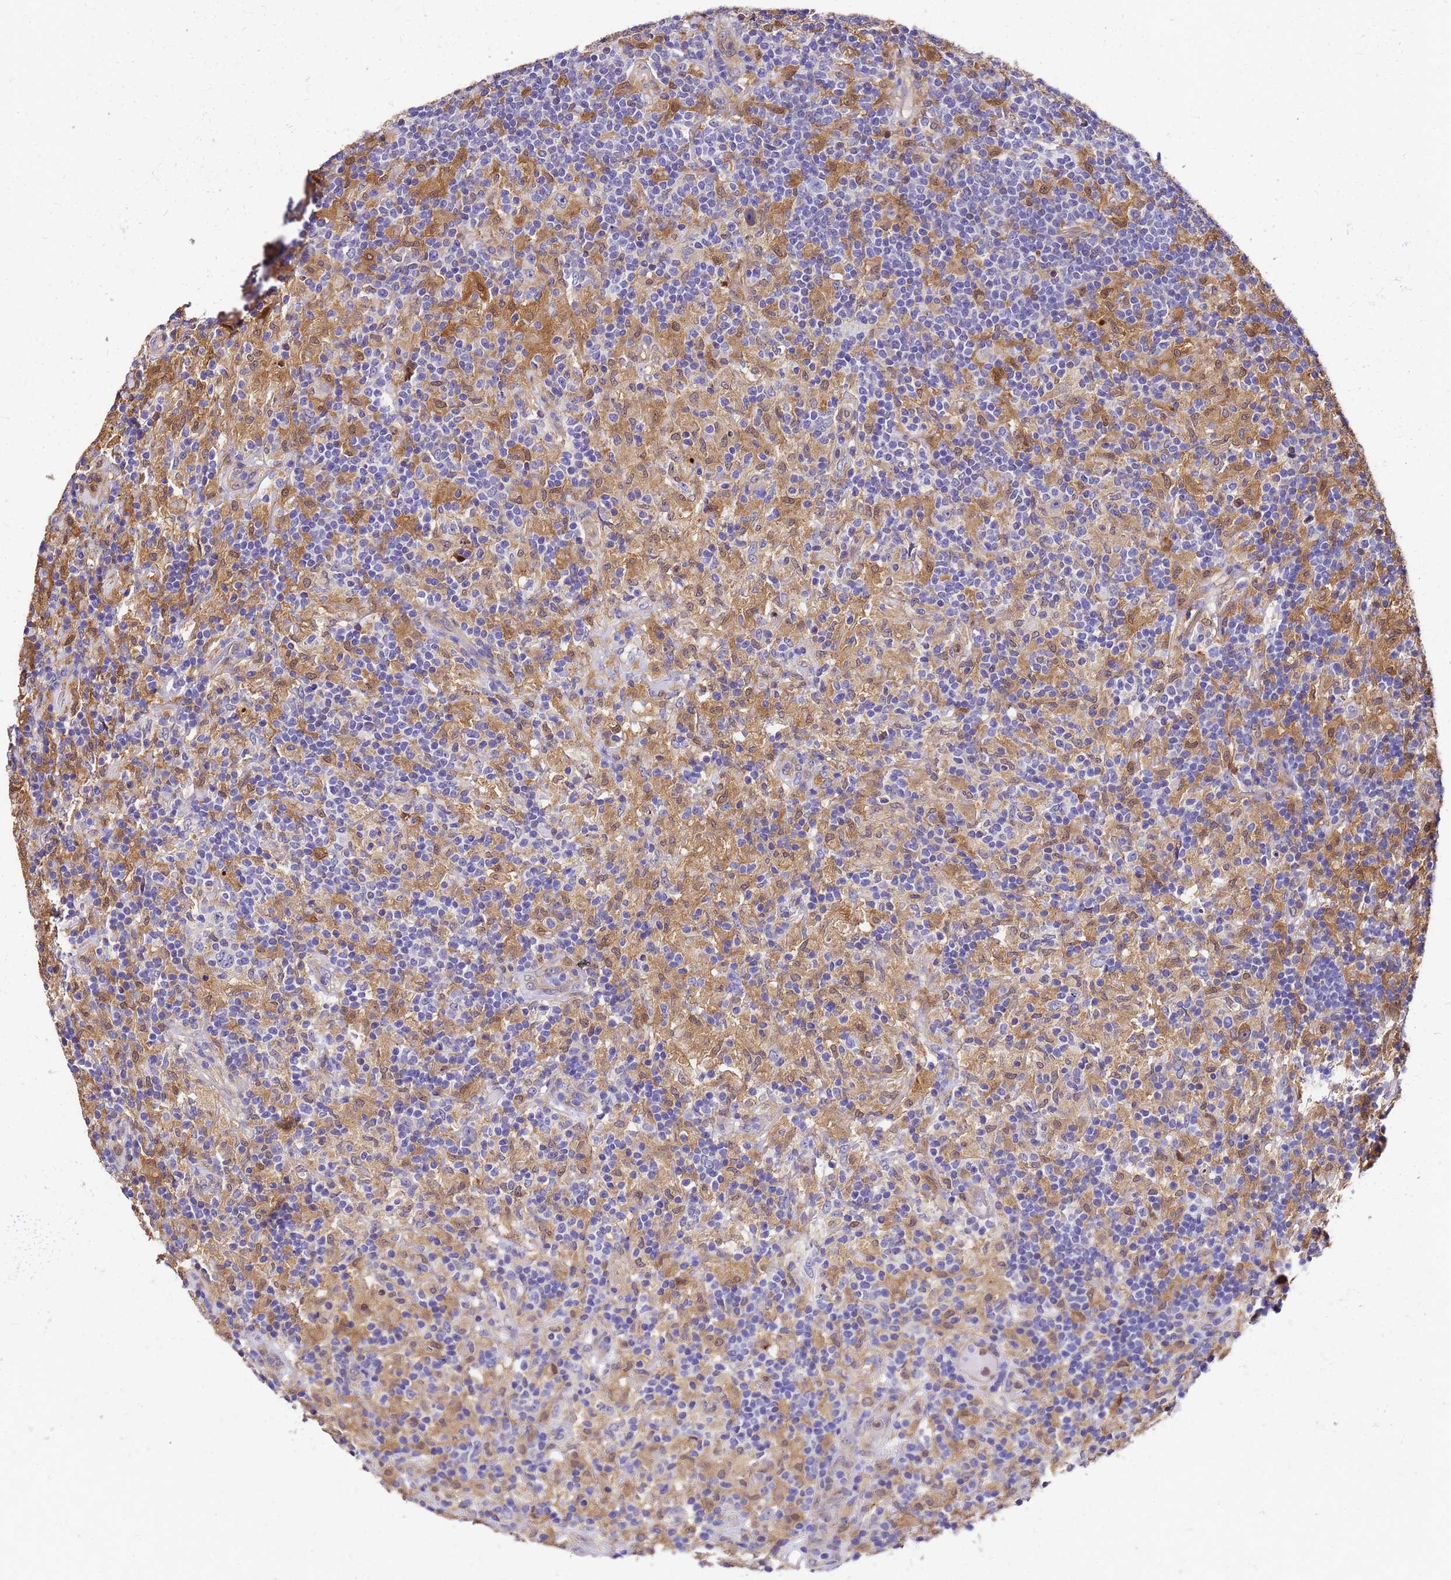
{"staining": {"intensity": "moderate", "quantity": "<25%", "location": "cytoplasmic/membranous"}, "tissue": "lymphoma", "cell_type": "Tumor cells", "image_type": "cancer", "snomed": [{"axis": "morphology", "description": "Hodgkin's disease, NOS"}, {"axis": "topography", "description": "Lymph node"}], "caption": "Brown immunohistochemical staining in human lymphoma shows moderate cytoplasmic/membranous staining in about <25% of tumor cells.", "gene": "S100A11", "patient": {"sex": "male", "age": 70}}